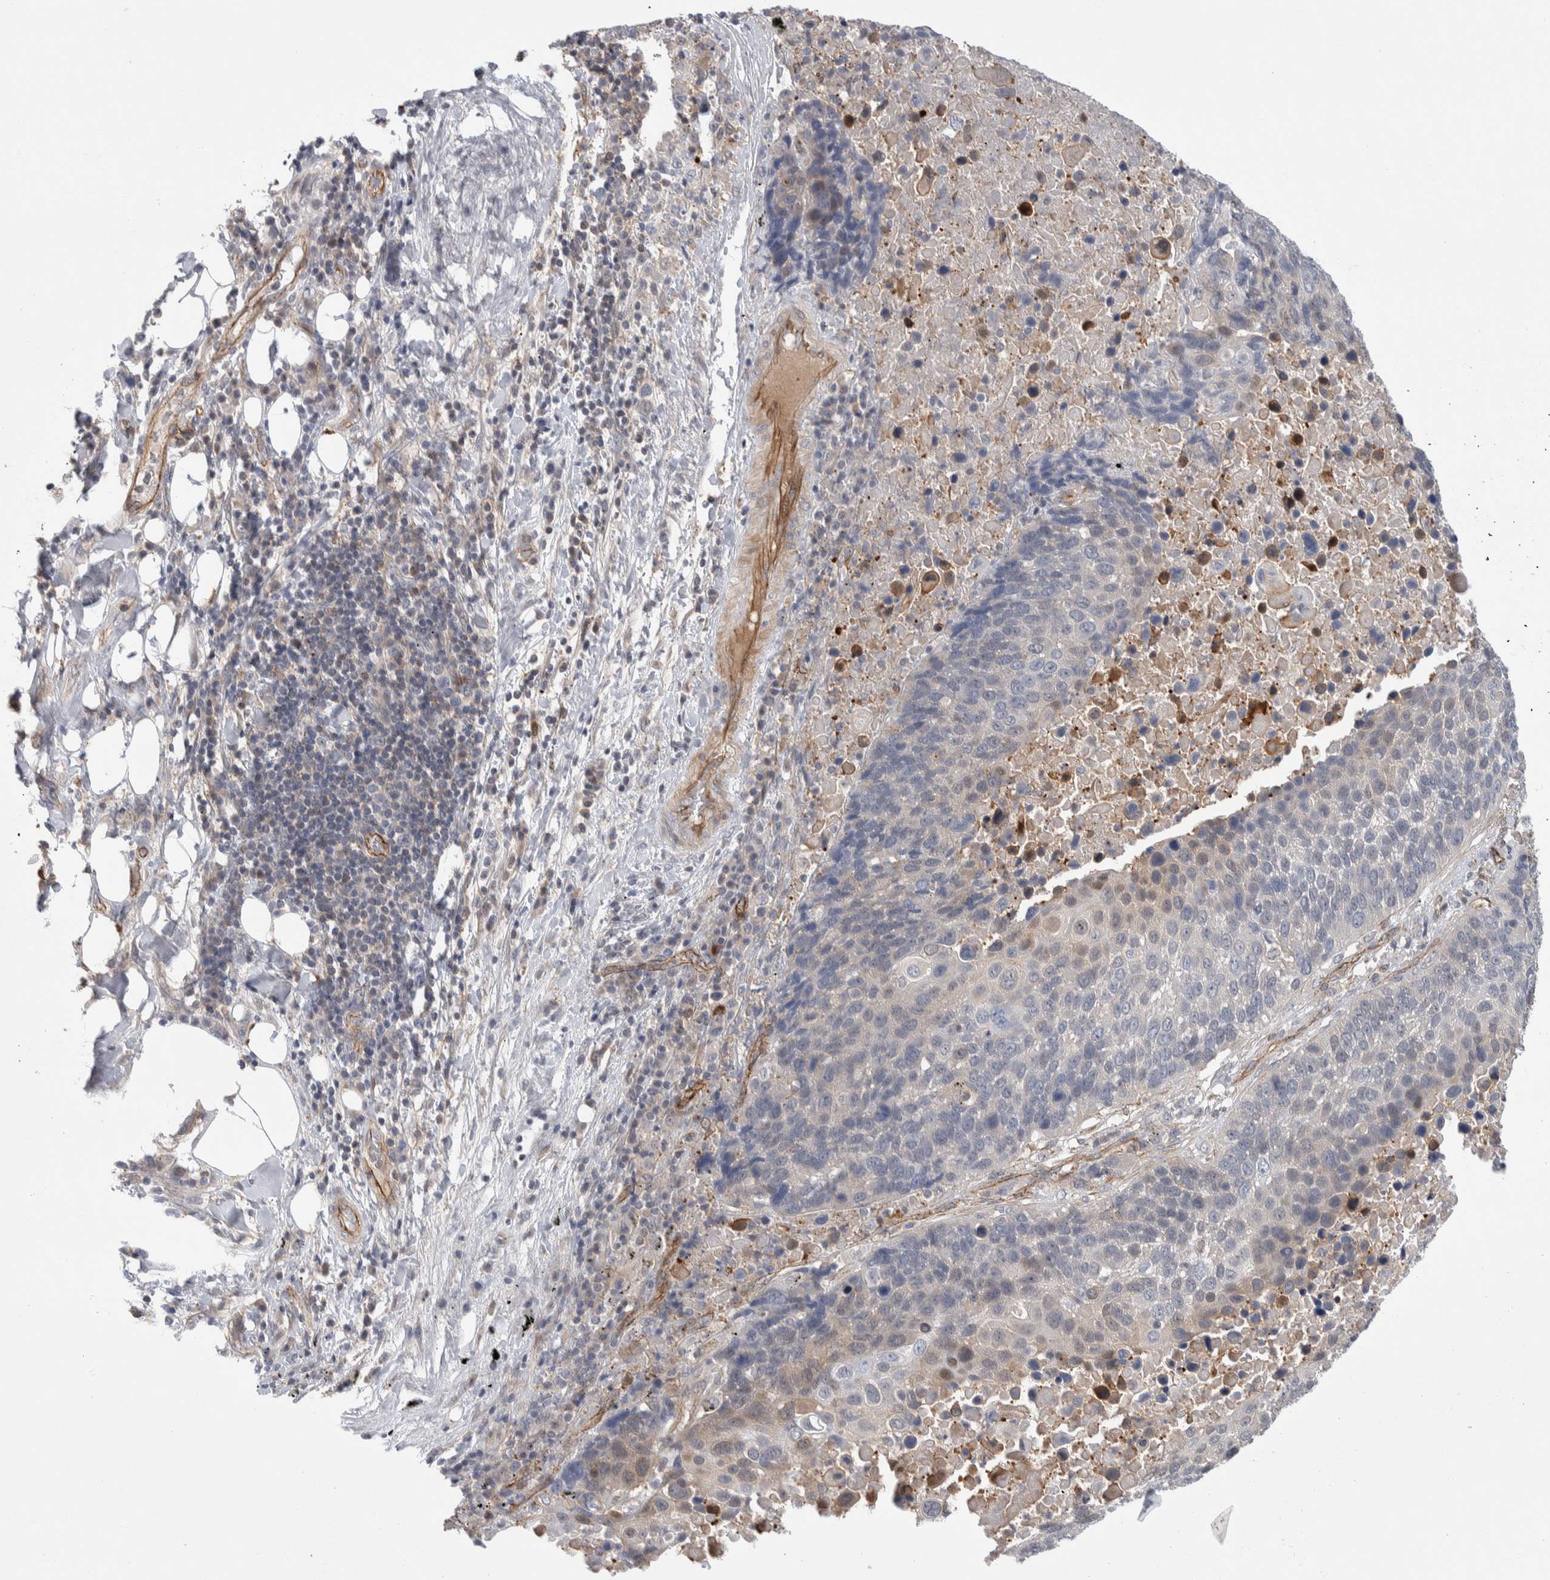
{"staining": {"intensity": "weak", "quantity": "<25%", "location": "cytoplasmic/membranous"}, "tissue": "lung cancer", "cell_type": "Tumor cells", "image_type": "cancer", "snomed": [{"axis": "morphology", "description": "Squamous cell carcinoma, NOS"}, {"axis": "topography", "description": "Lung"}], "caption": "The image demonstrates no staining of tumor cells in lung cancer (squamous cell carcinoma).", "gene": "ZNF862", "patient": {"sex": "male", "age": 66}}